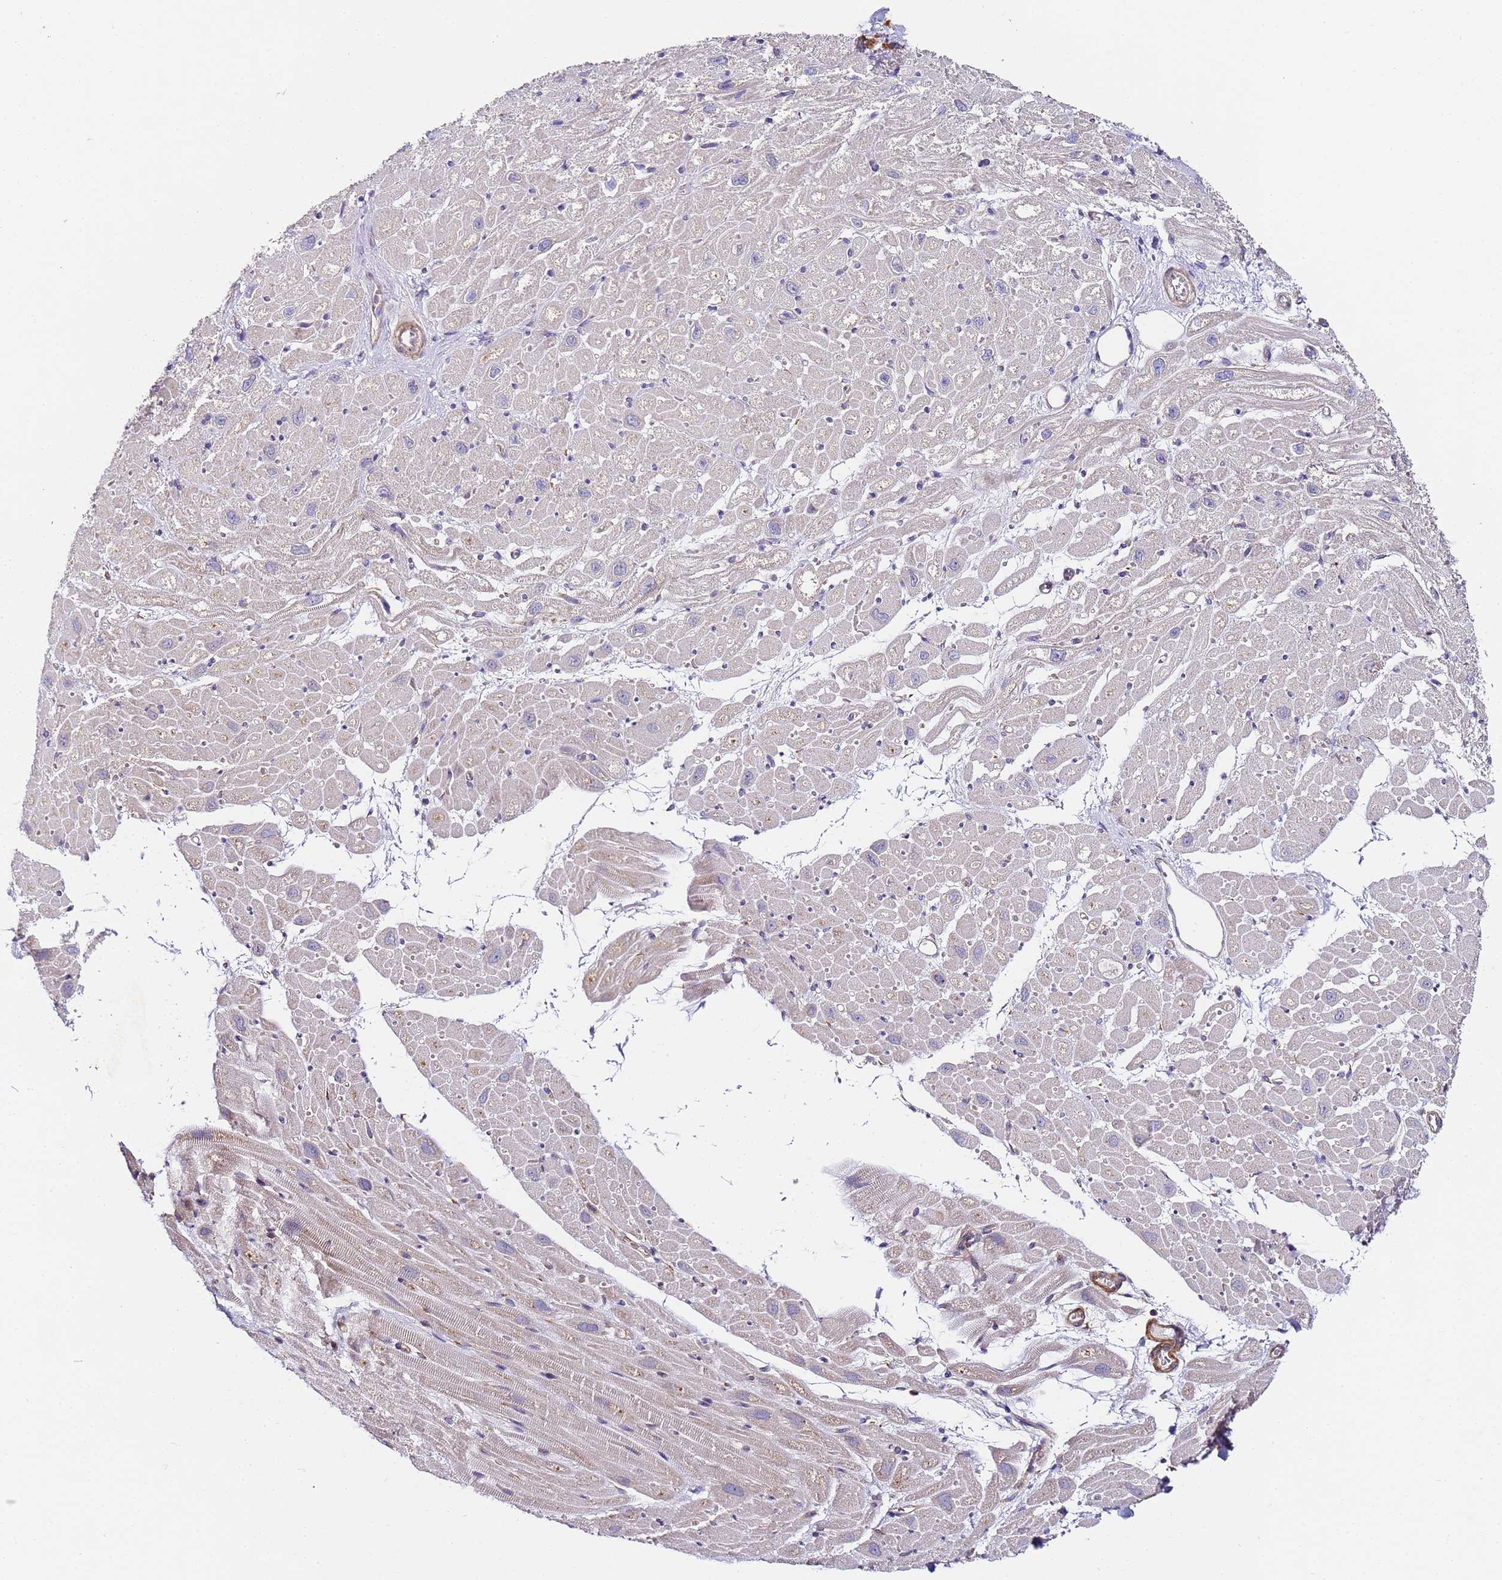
{"staining": {"intensity": "weak", "quantity": "<25%", "location": "cytoplasmic/membranous"}, "tissue": "heart muscle", "cell_type": "Cardiomyocytes", "image_type": "normal", "snomed": [{"axis": "morphology", "description": "Normal tissue, NOS"}, {"axis": "topography", "description": "Heart"}], "caption": "This is an immunohistochemistry micrograph of benign human heart muscle. There is no staining in cardiomyocytes.", "gene": "RPL13A", "patient": {"sex": "male", "age": 50}}